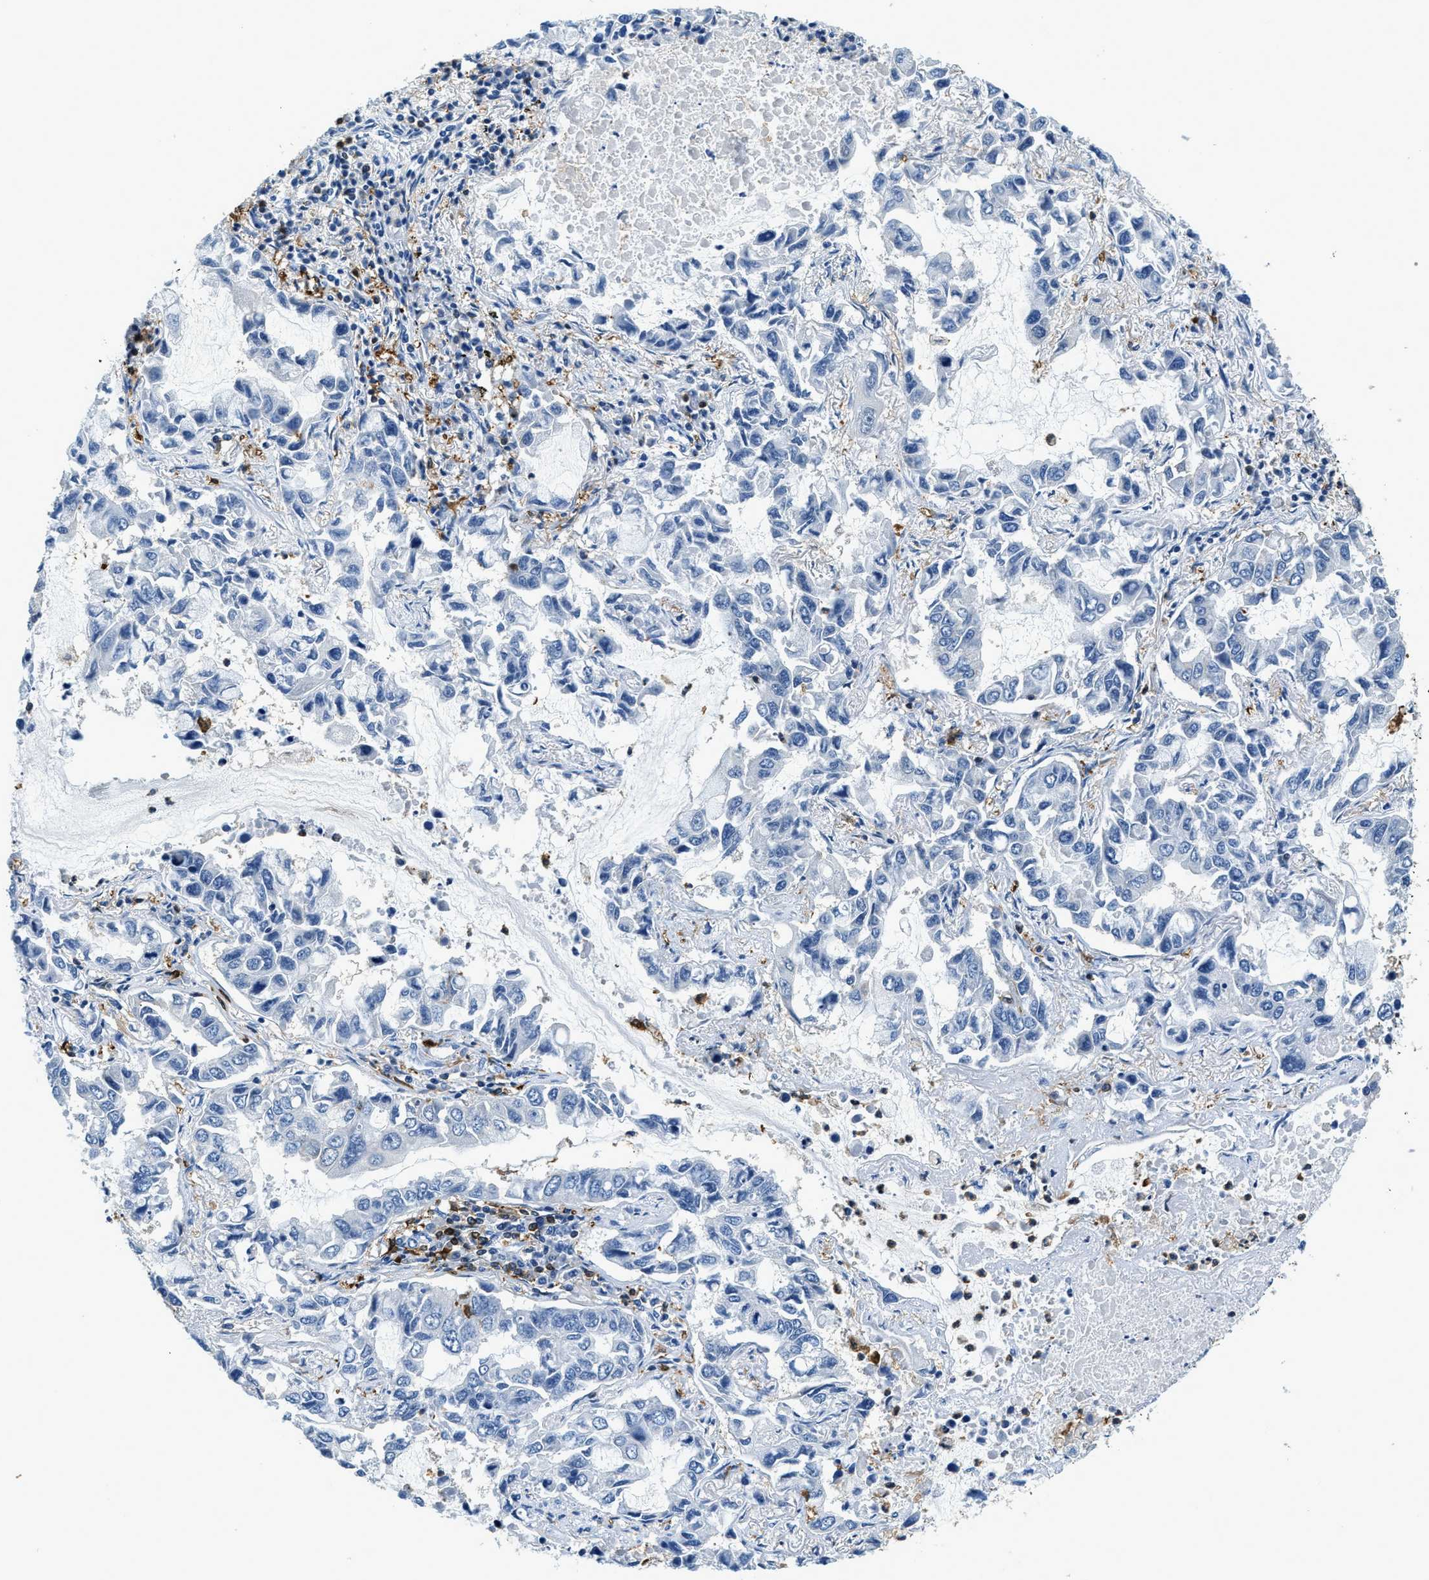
{"staining": {"intensity": "negative", "quantity": "none", "location": "none"}, "tissue": "lung cancer", "cell_type": "Tumor cells", "image_type": "cancer", "snomed": [{"axis": "morphology", "description": "Adenocarcinoma, NOS"}, {"axis": "topography", "description": "Lung"}], "caption": "Lung cancer (adenocarcinoma) was stained to show a protein in brown. There is no significant staining in tumor cells. (Brightfield microscopy of DAB (3,3'-diaminobenzidine) immunohistochemistry (IHC) at high magnification).", "gene": "CAPG", "patient": {"sex": "male", "age": 64}}